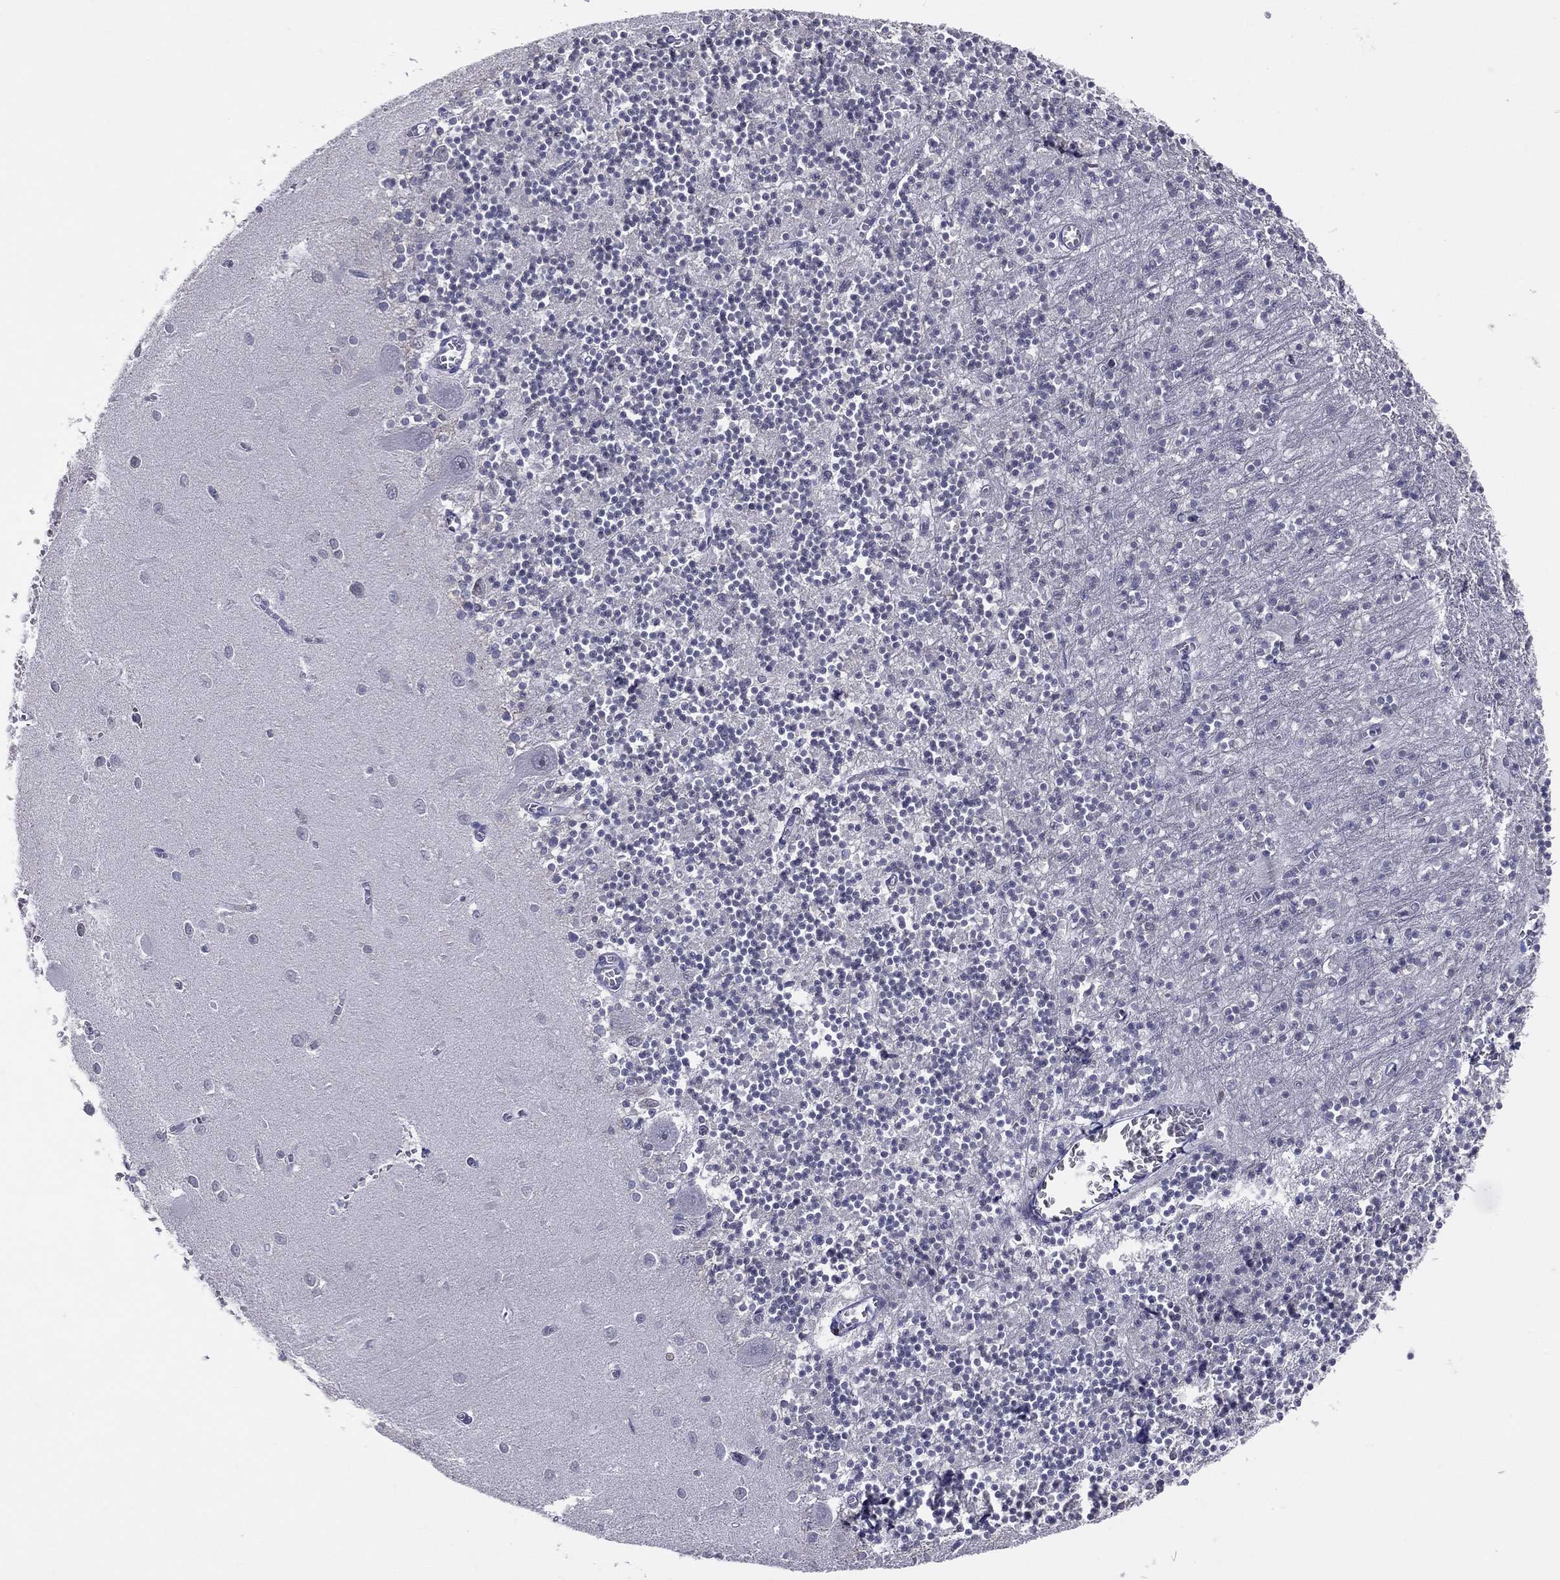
{"staining": {"intensity": "negative", "quantity": "none", "location": "none"}, "tissue": "cerebellum", "cell_type": "Cells in granular layer", "image_type": "normal", "snomed": [{"axis": "morphology", "description": "Normal tissue, NOS"}, {"axis": "topography", "description": "Cerebellum"}], "caption": "The immunohistochemistry histopathology image has no significant positivity in cells in granular layer of cerebellum. (Brightfield microscopy of DAB immunohistochemistry (IHC) at high magnification).", "gene": "DBF4B", "patient": {"sex": "female", "age": 64}}